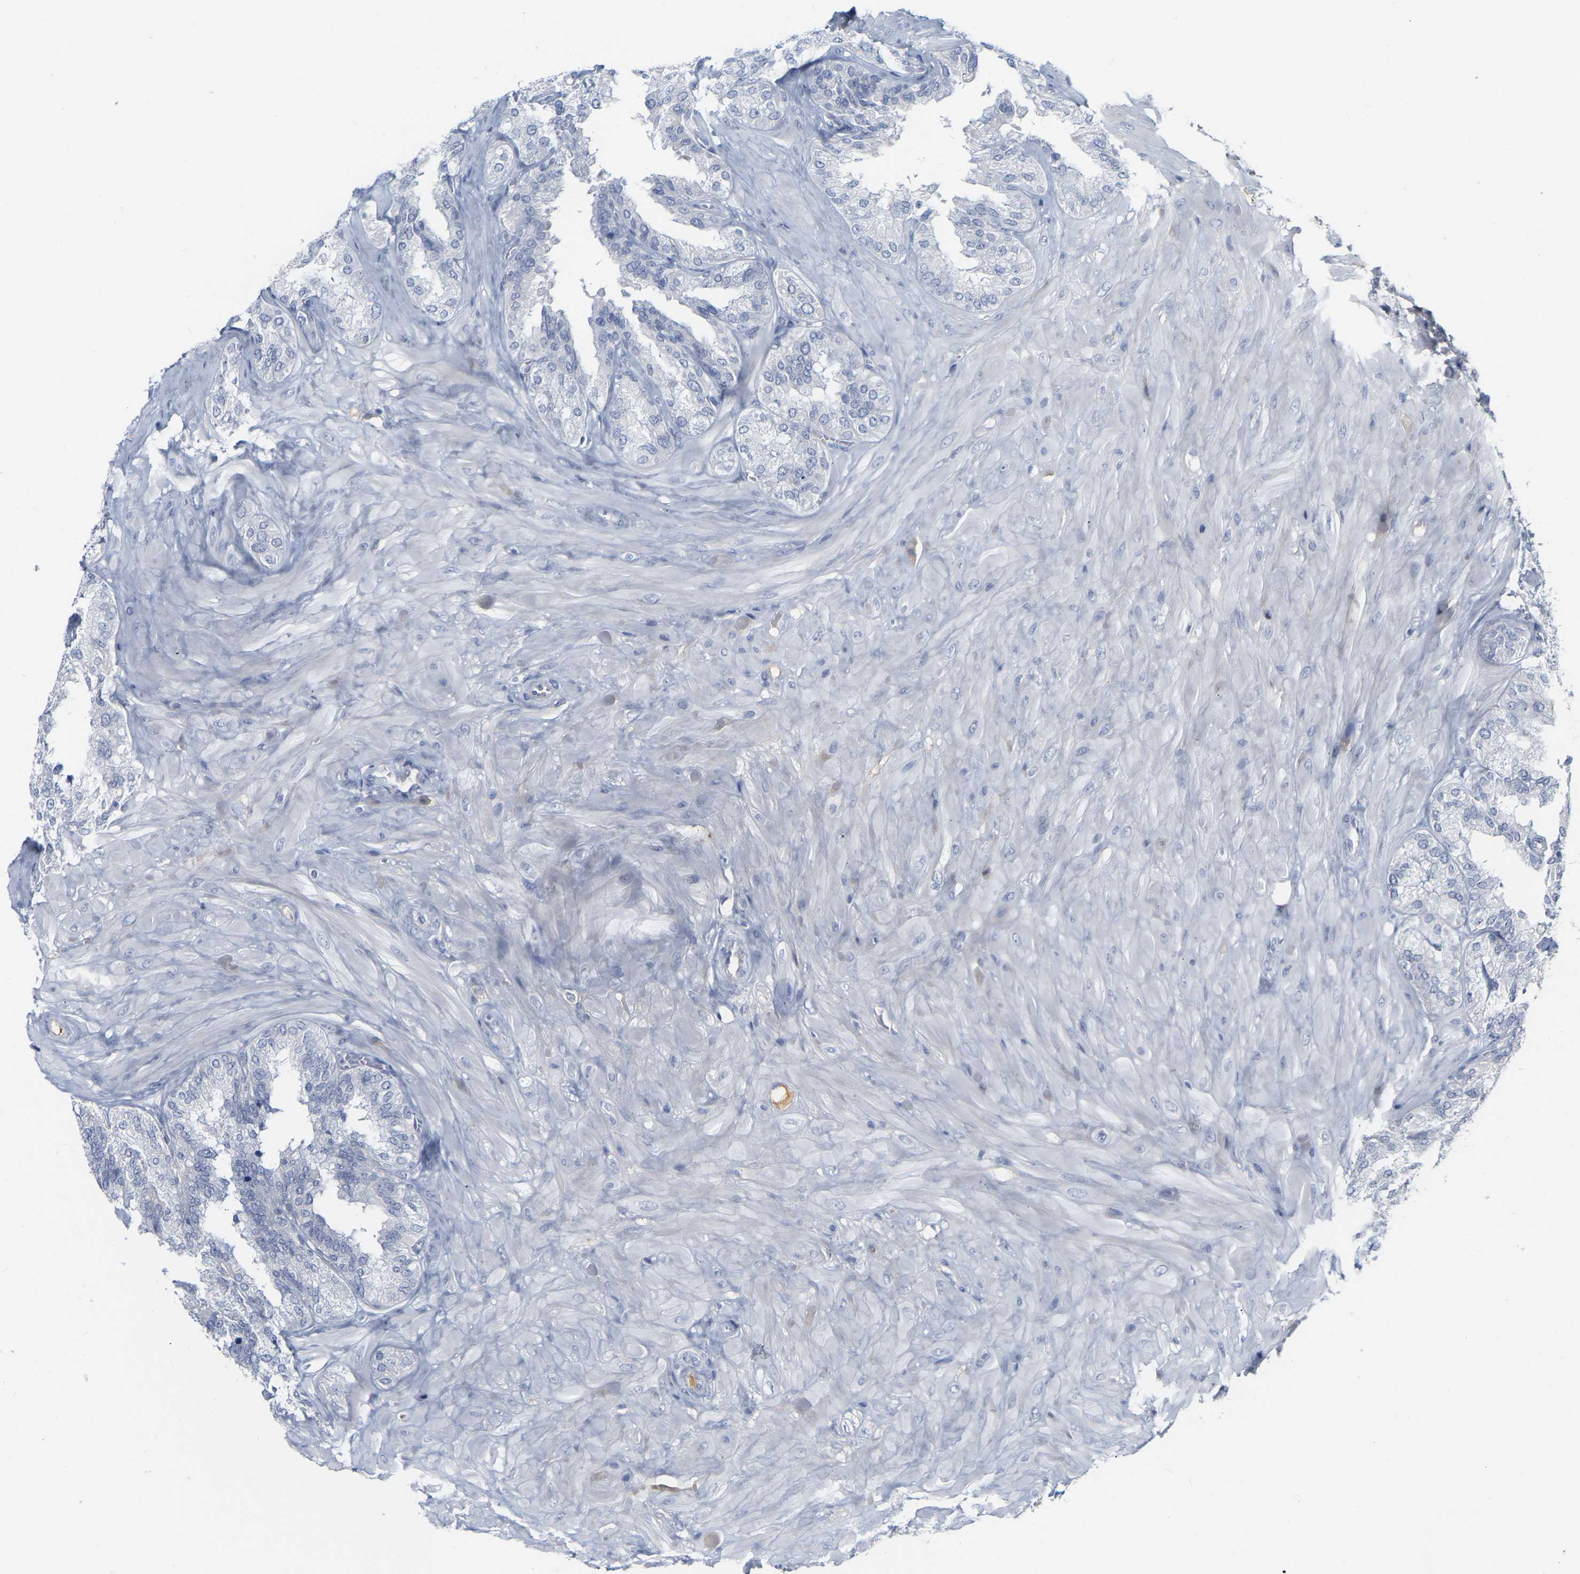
{"staining": {"intensity": "negative", "quantity": "none", "location": "none"}, "tissue": "seminal vesicle", "cell_type": "Glandular cells", "image_type": "normal", "snomed": [{"axis": "morphology", "description": "Normal tissue, NOS"}, {"axis": "topography", "description": "Prostate"}, {"axis": "topography", "description": "Seminal veicle"}], "caption": "Immunohistochemical staining of benign seminal vesicle shows no significant positivity in glandular cells. (Stains: DAB (3,3'-diaminobenzidine) immunohistochemistry with hematoxylin counter stain, Microscopy: brightfield microscopy at high magnification).", "gene": "GNAS", "patient": {"sex": "male", "age": 51}}